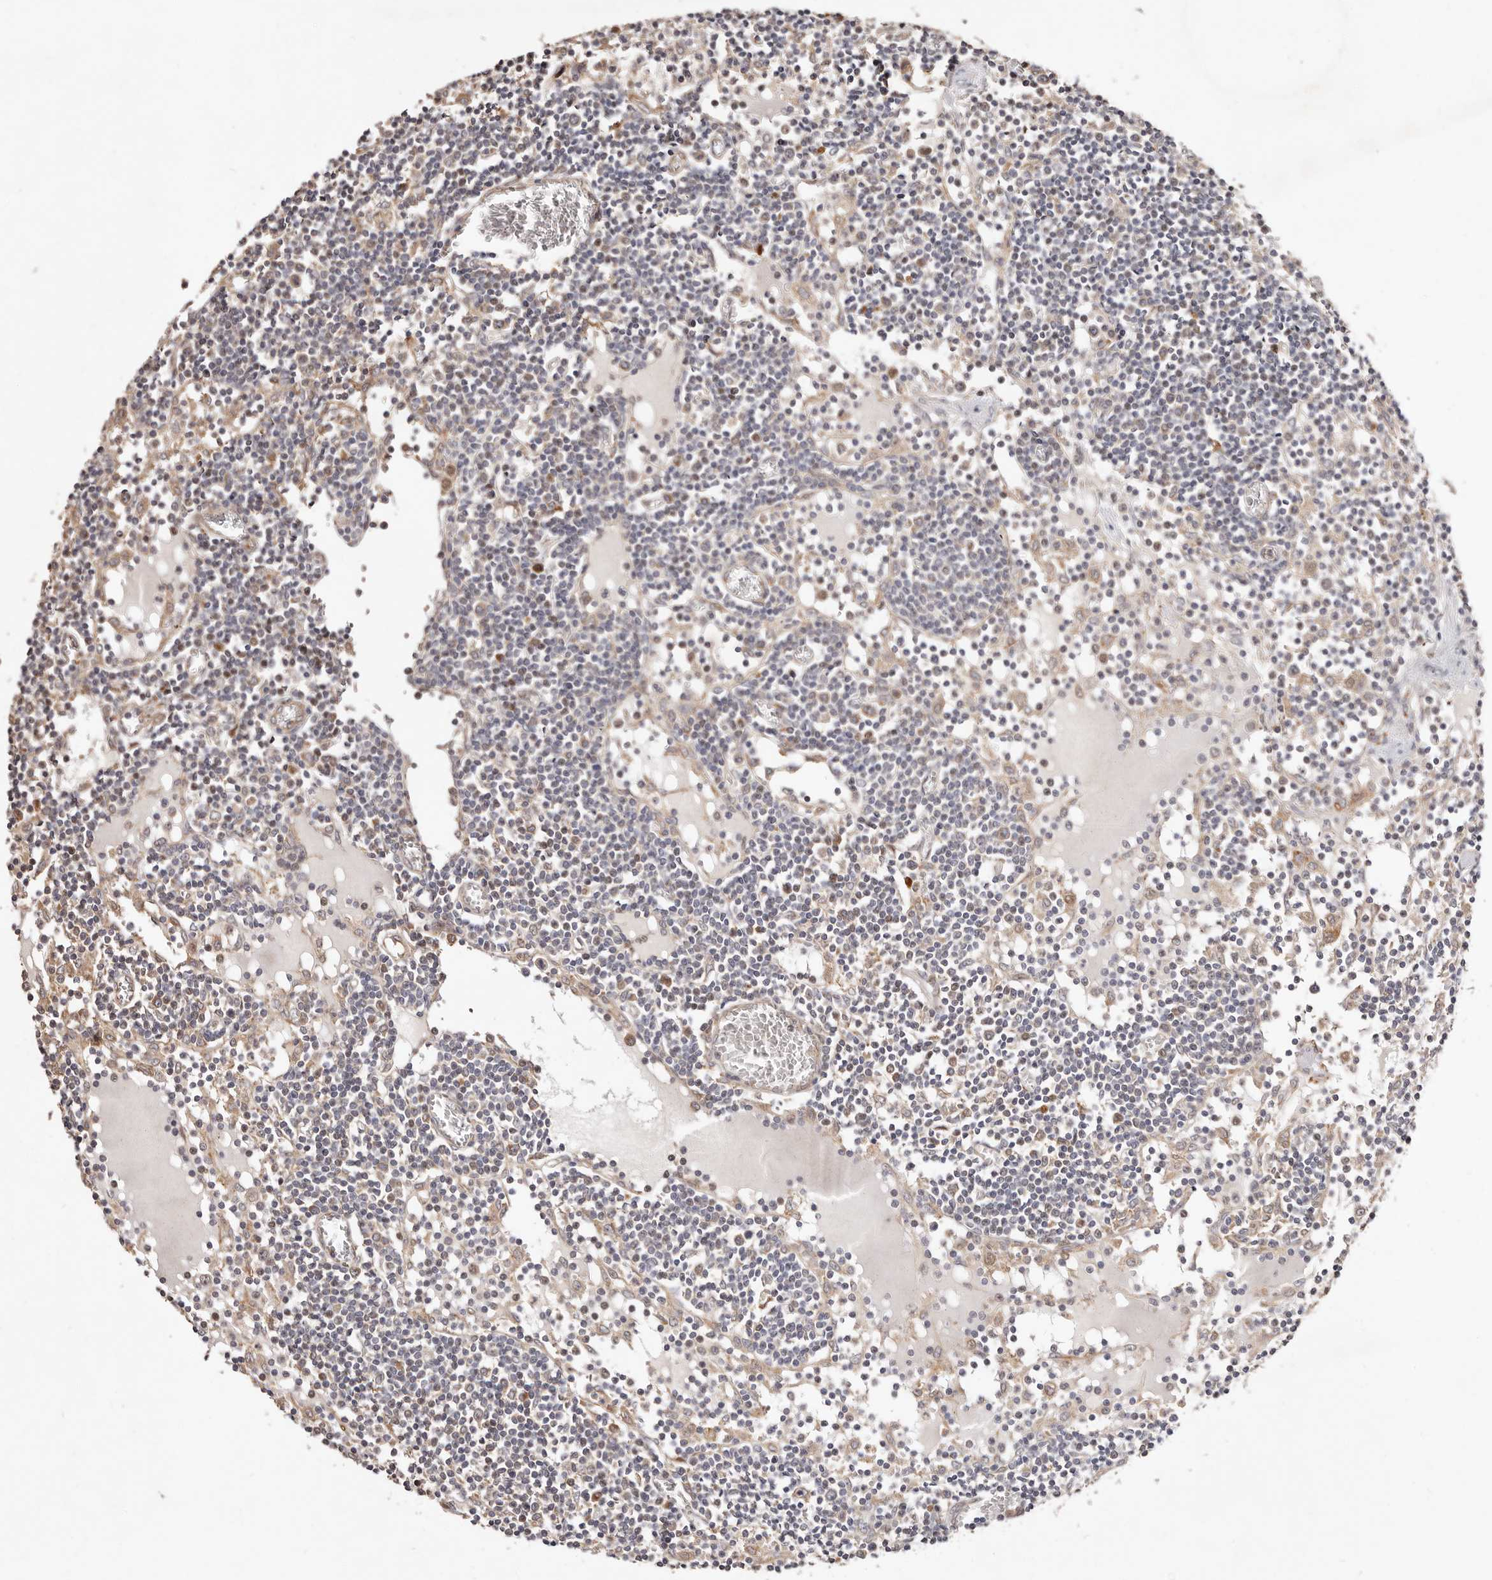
{"staining": {"intensity": "moderate", "quantity": "<25%", "location": "cytoplasmic/membranous"}, "tissue": "lymph node", "cell_type": "Germinal center cells", "image_type": "normal", "snomed": [{"axis": "morphology", "description": "Normal tissue, NOS"}, {"axis": "topography", "description": "Lymph node"}], "caption": "Protein analysis of normal lymph node exhibits moderate cytoplasmic/membranous expression in approximately <25% of germinal center cells. Ihc stains the protein in brown and the nuclei are stained blue.", "gene": "USP33", "patient": {"sex": "female", "age": 11}}